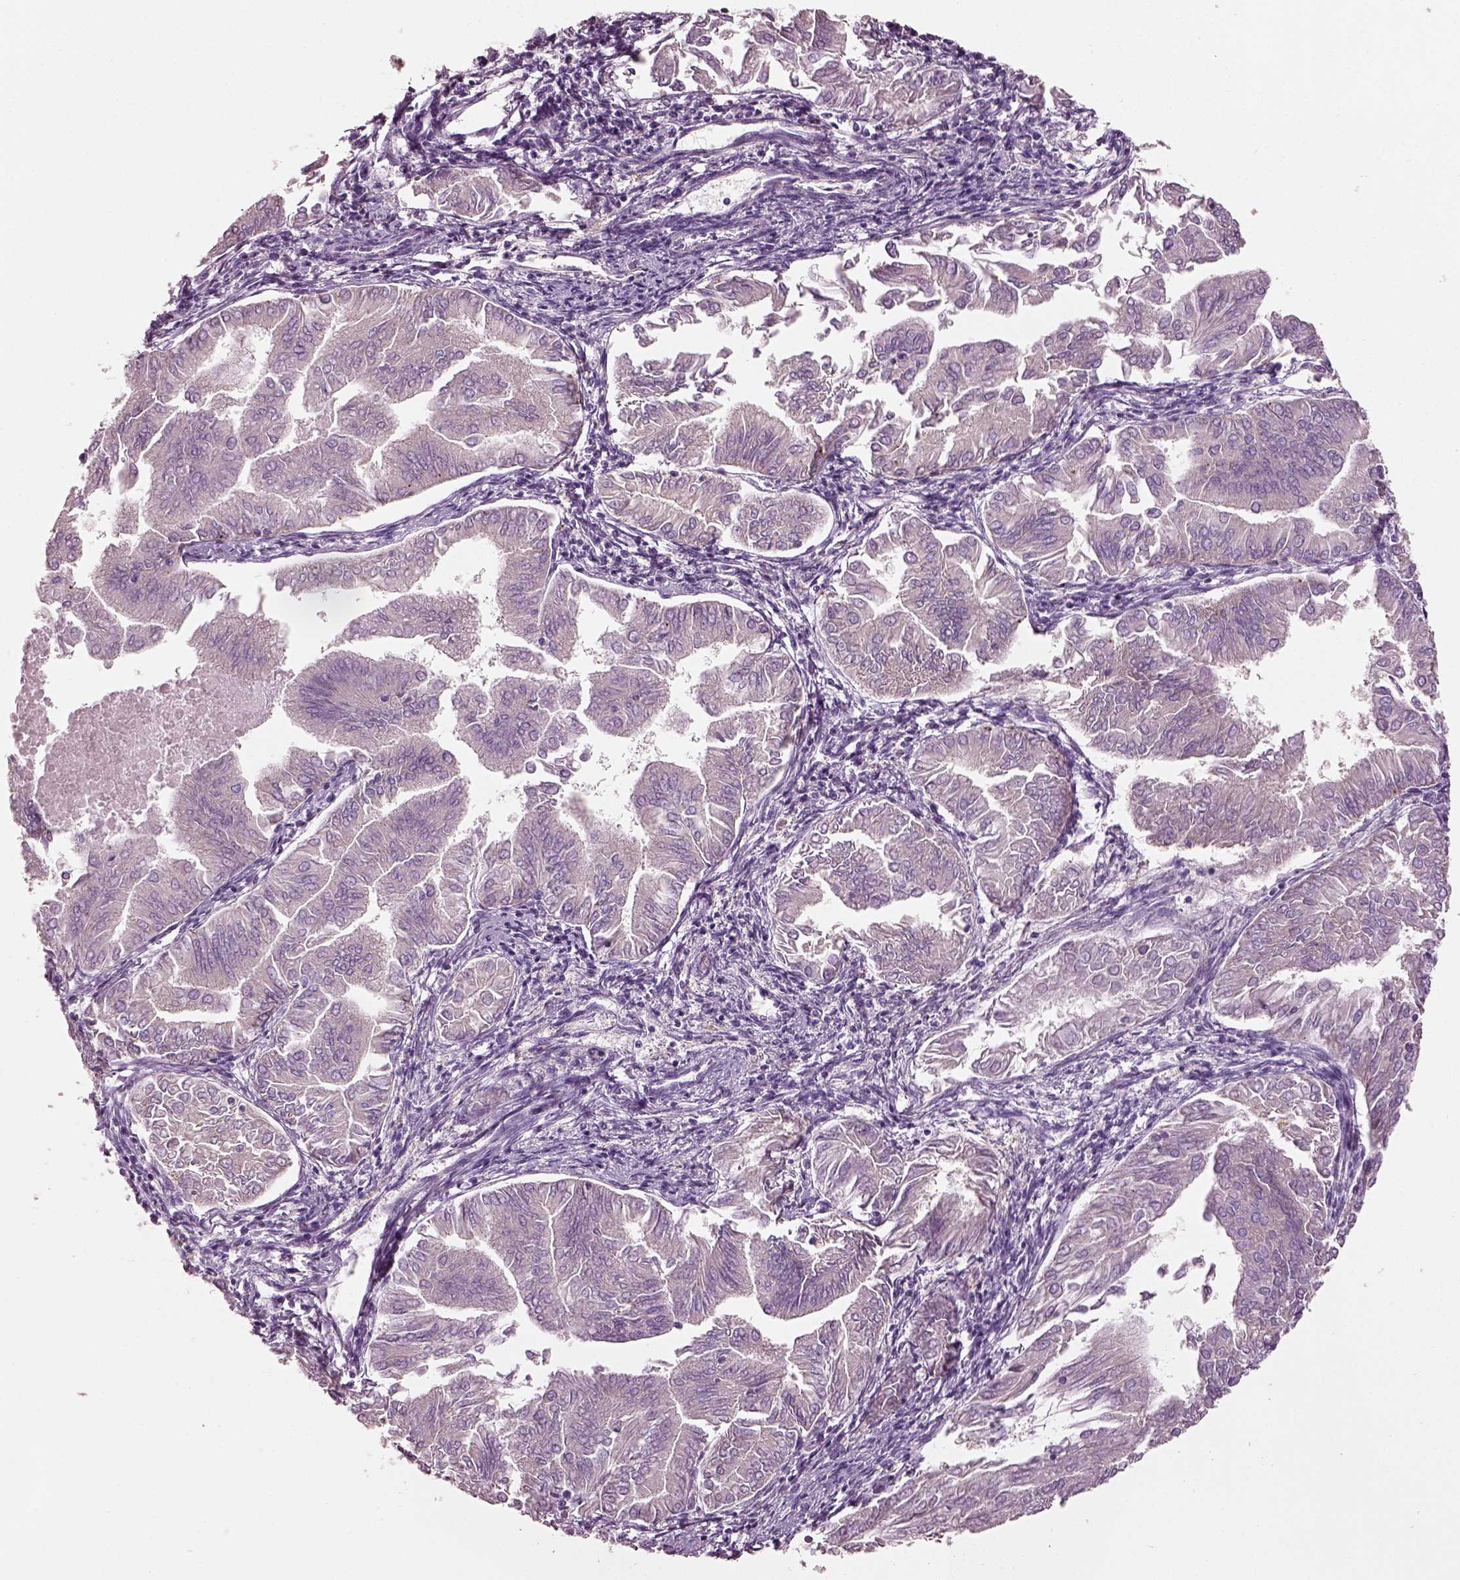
{"staining": {"intensity": "negative", "quantity": "none", "location": "none"}, "tissue": "endometrial cancer", "cell_type": "Tumor cells", "image_type": "cancer", "snomed": [{"axis": "morphology", "description": "Adenocarcinoma, NOS"}, {"axis": "topography", "description": "Endometrium"}], "caption": "IHC histopathology image of neoplastic tissue: human adenocarcinoma (endometrial) stained with DAB exhibits no significant protein positivity in tumor cells.", "gene": "ELSPBP1", "patient": {"sex": "female", "age": 53}}